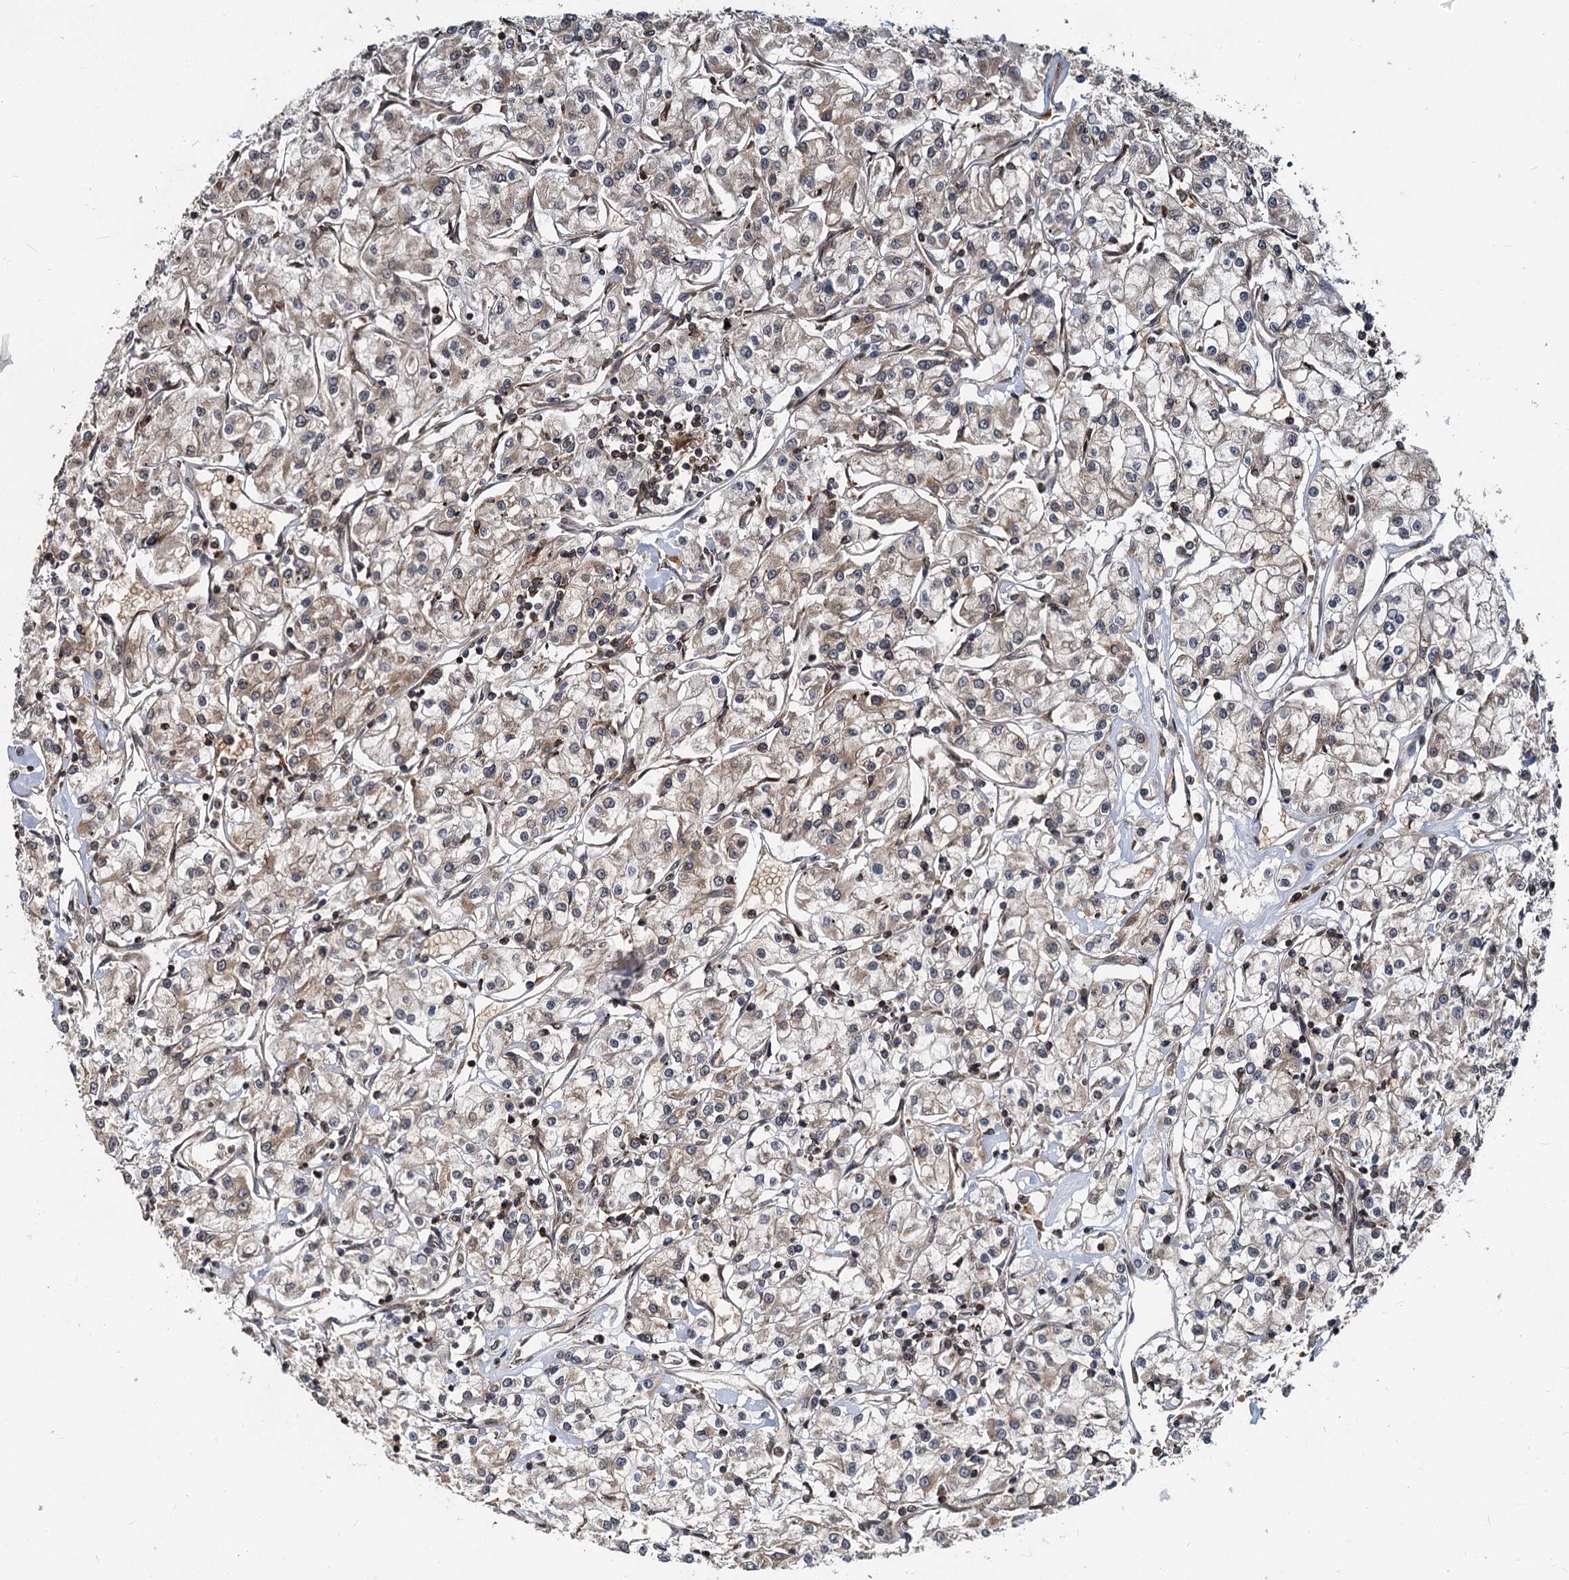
{"staining": {"intensity": "weak", "quantity": "25%-75%", "location": "cytoplasmic/membranous"}, "tissue": "renal cancer", "cell_type": "Tumor cells", "image_type": "cancer", "snomed": [{"axis": "morphology", "description": "Adenocarcinoma, NOS"}, {"axis": "topography", "description": "Kidney"}], "caption": "Immunohistochemical staining of human renal cancer displays low levels of weak cytoplasmic/membranous expression in about 25%-75% of tumor cells. The protein is stained brown, and the nuclei are stained in blue (DAB (3,3'-diaminobenzidine) IHC with brightfield microscopy, high magnification).", "gene": "STIM1", "patient": {"sex": "female", "age": 59}}